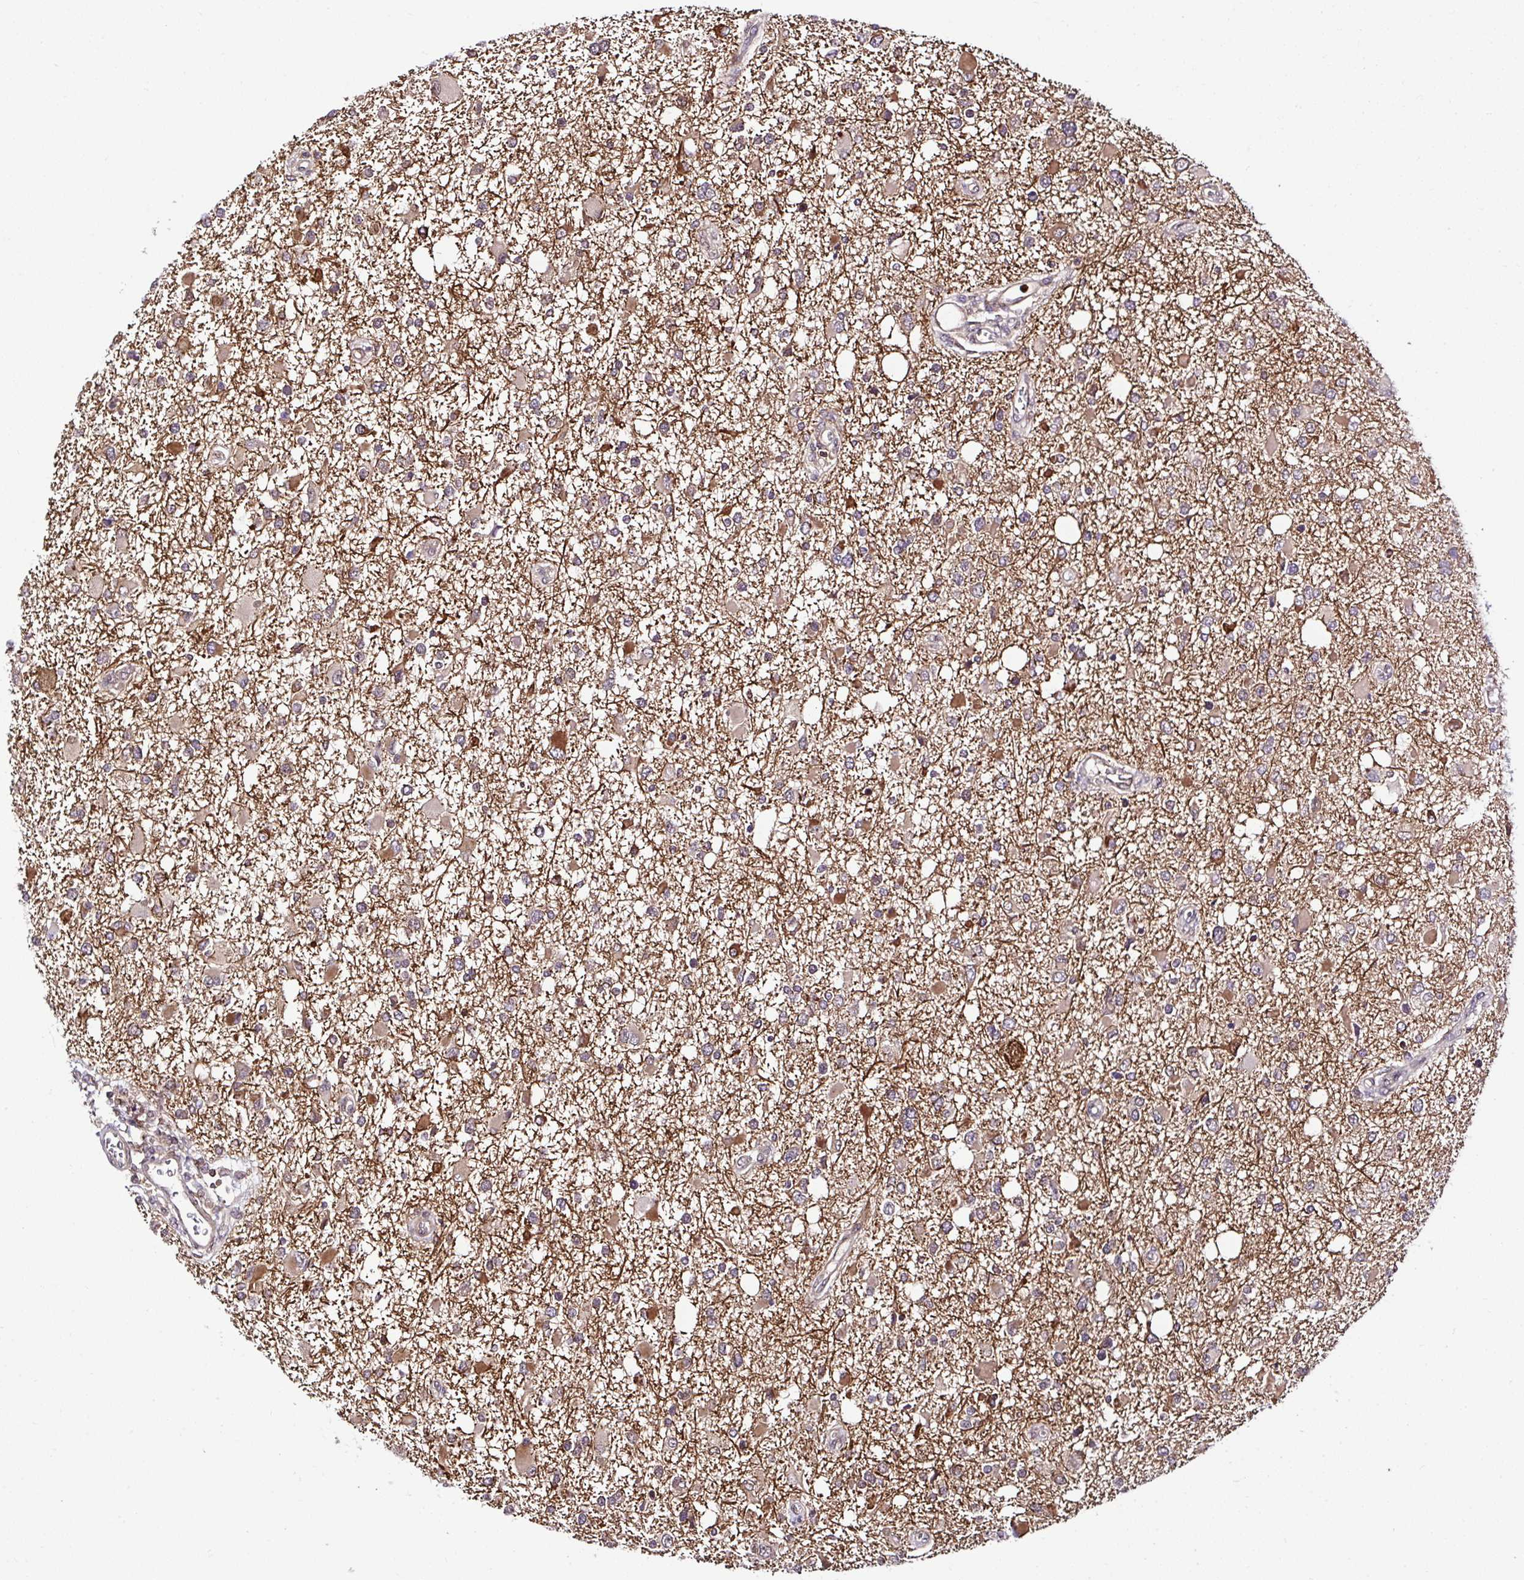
{"staining": {"intensity": "moderate", "quantity": "<25%", "location": "cytoplasmic/membranous"}, "tissue": "glioma", "cell_type": "Tumor cells", "image_type": "cancer", "snomed": [{"axis": "morphology", "description": "Glioma, malignant, High grade"}, {"axis": "topography", "description": "Brain"}], "caption": "The immunohistochemical stain shows moderate cytoplasmic/membranous positivity in tumor cells of glioma tissue.", "gene": "PIN4", "patient": {"sex": "male", "age": 53}}